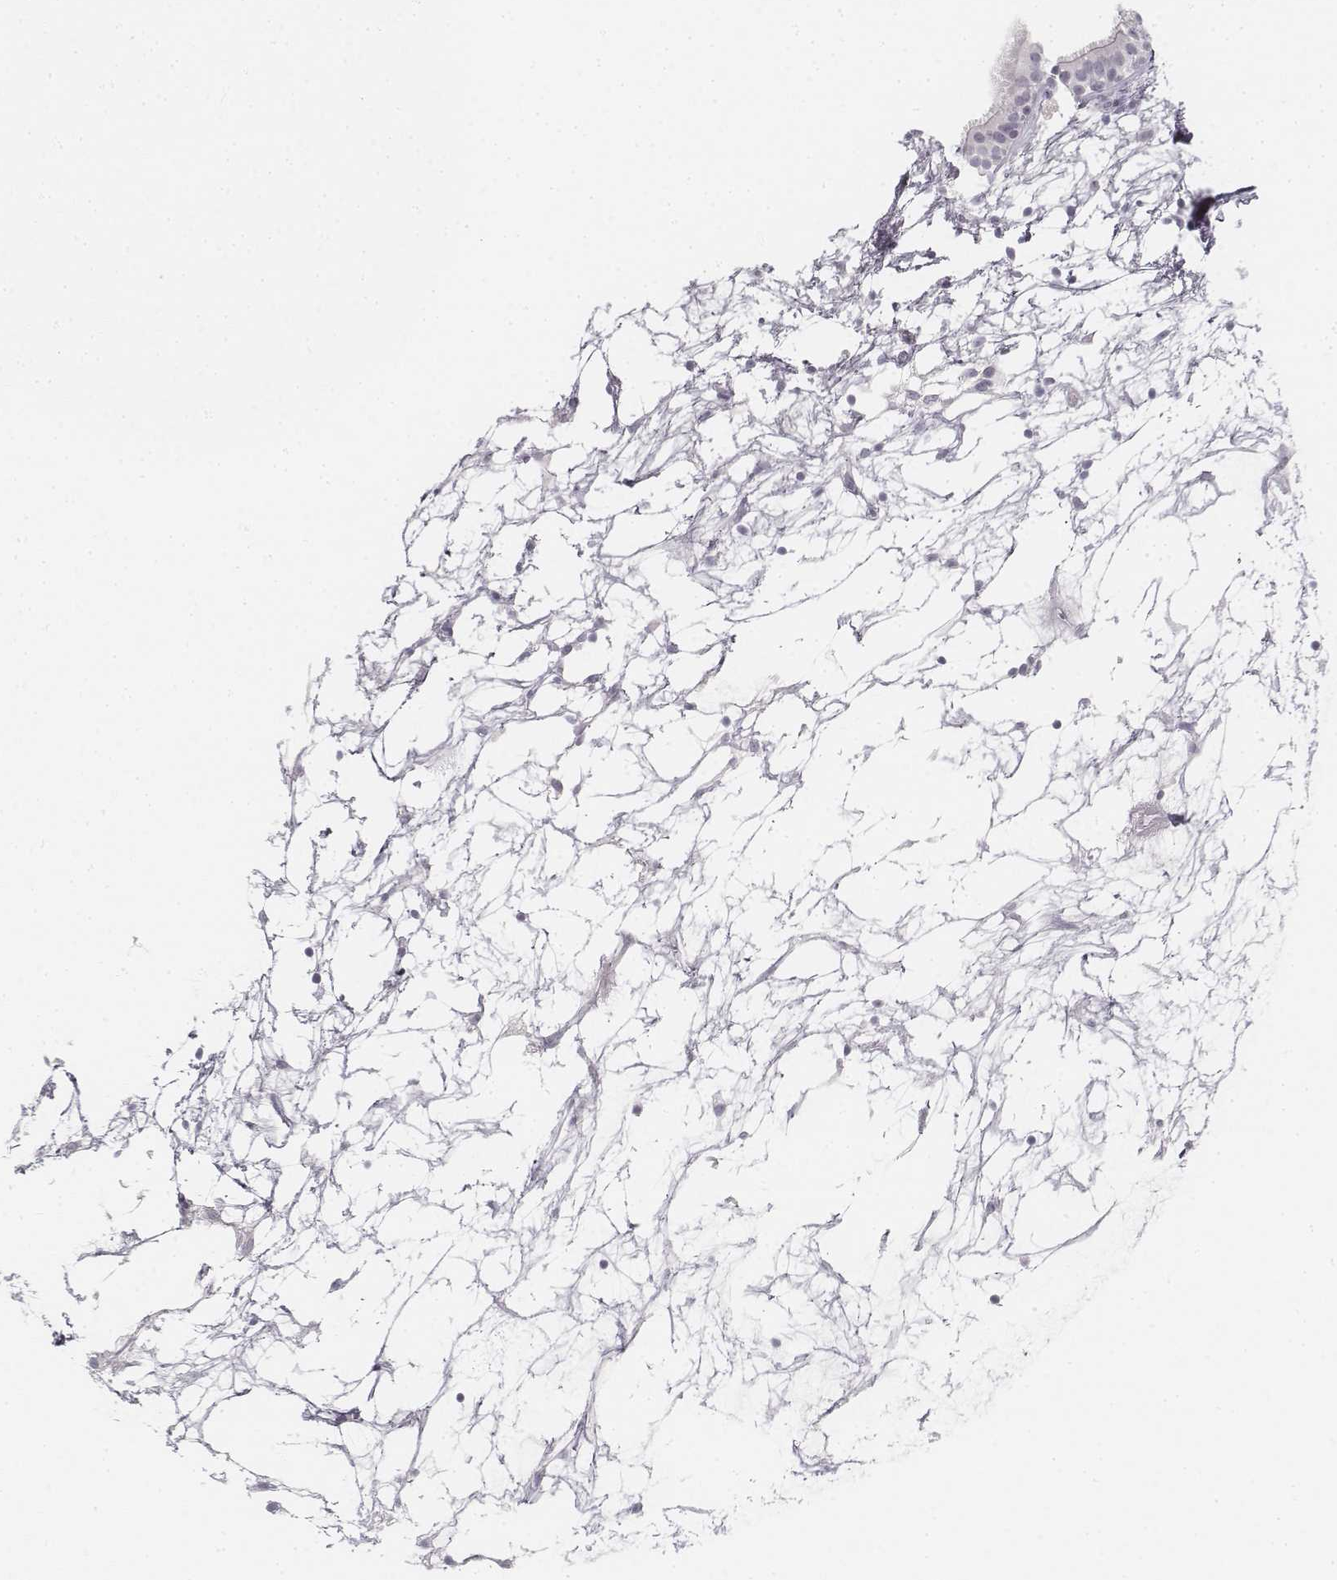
{"staining": {"intensity": "negative", "quantity": "none", "location": "none"}, "tissue": "nasopharynx", "cell_type": "Respiratory epithelial cells", "image_type": "normal", "snomed": [{"axis": "morphology", "description": "Normal tissue, NOS"}, {"axis": "topography", "description": "Nasopharynx"}], "caption": "Nasopharynx stained for a protein using immunohistochemistry (IHC) demonstrates no positivity respiratory epithelial cells.", "gene": "KRT25", "patient": {"sex": "male", "age": 68}}